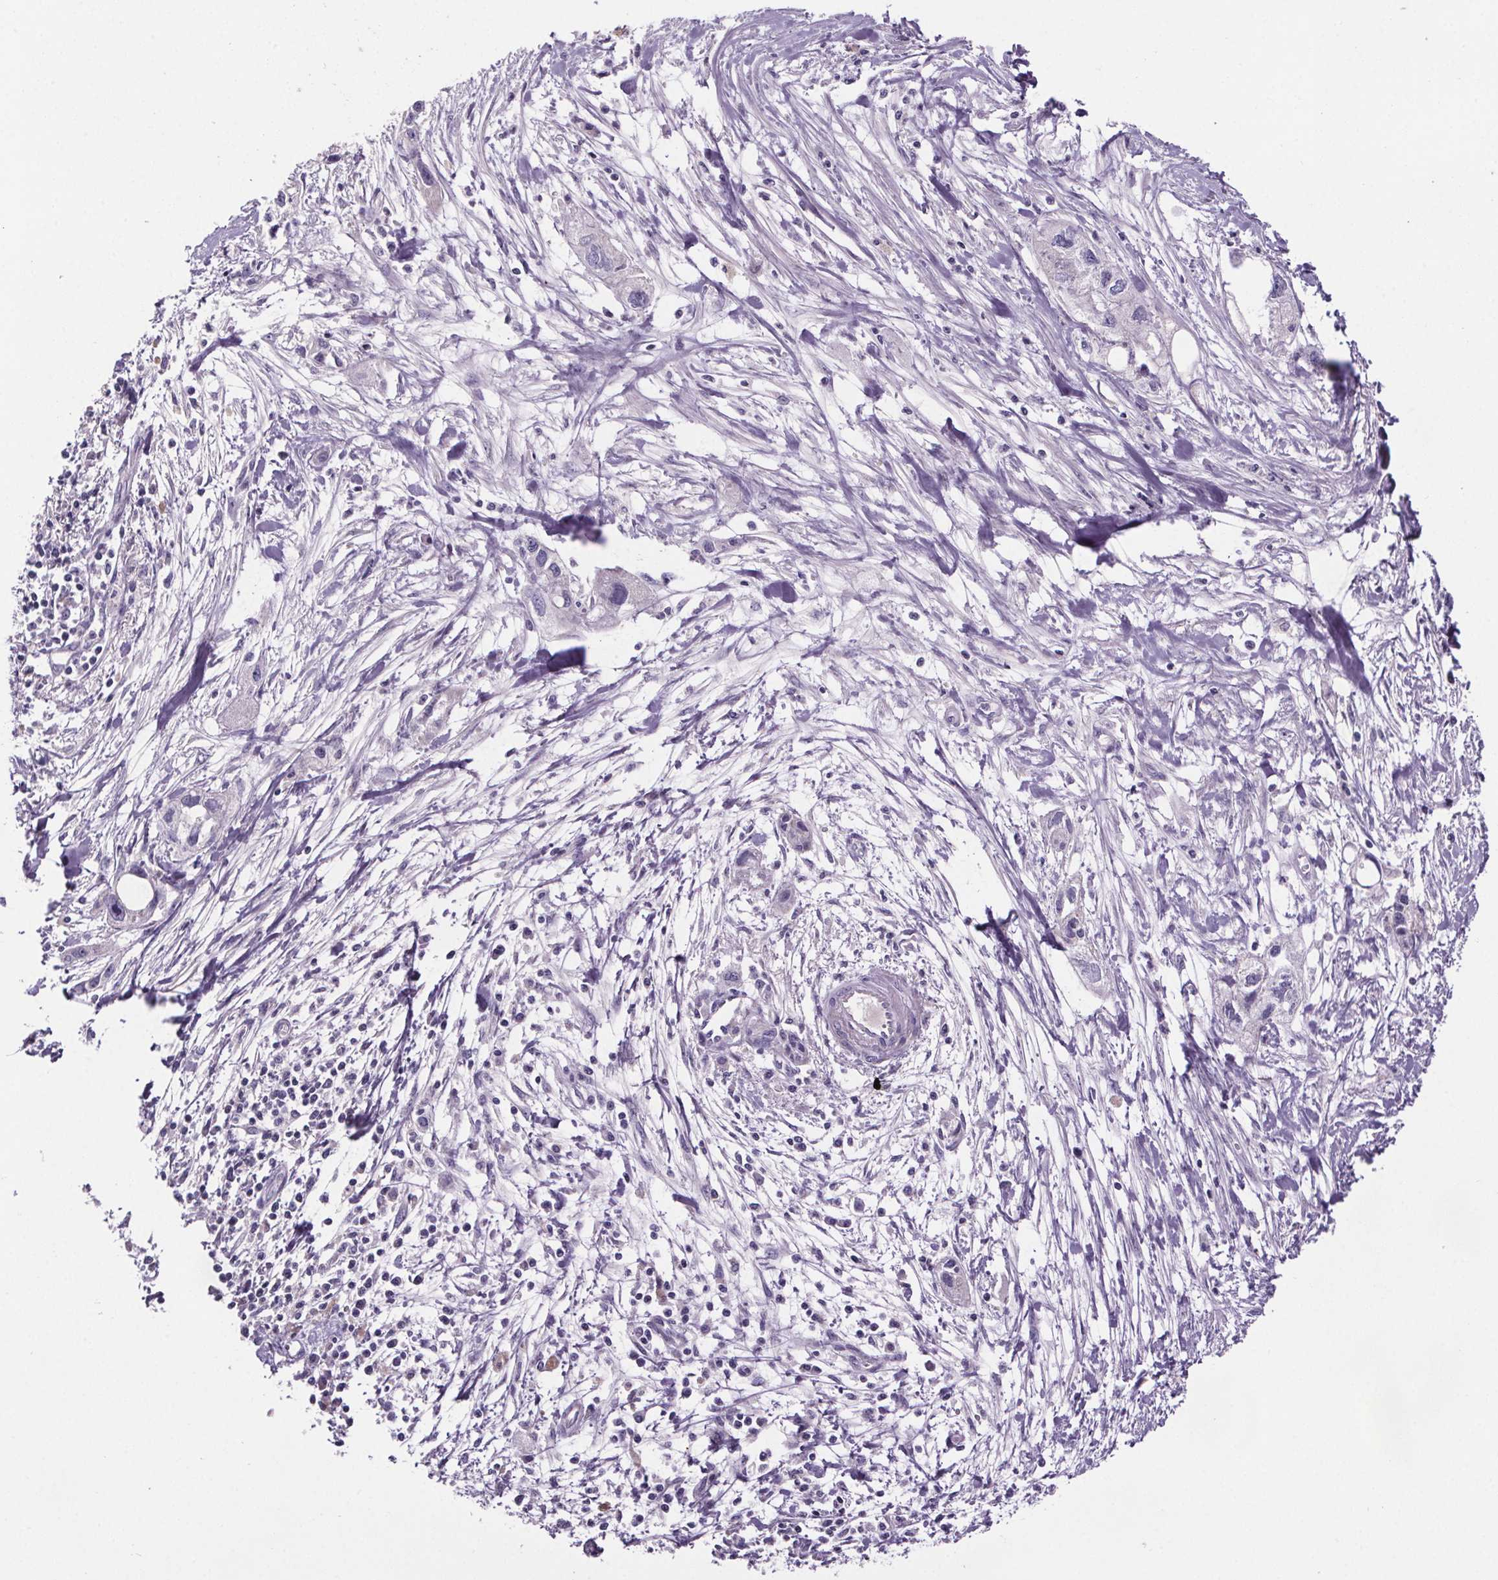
{"staining": {"intensity": "negative", "quantity": "none", "location": "none"}, "tissue": "pancreatic cancer", "cell_type": "Tumor cells", "image_type": "cancer", "snomed": [{"axis": "morphology", "description": "Adenocarcinoma, NOS"}, {"axis": "topography", "description": "Pancreas"}], "caption": "Immunohistochemical staining of adenocarcinoma (pancreatic) demonstrates no significant positivity in tumor cells. (DAB immunohistochemistry, high magnification).", "gene": "CUBN", "patient": {"sex": "female", "age": 61}}